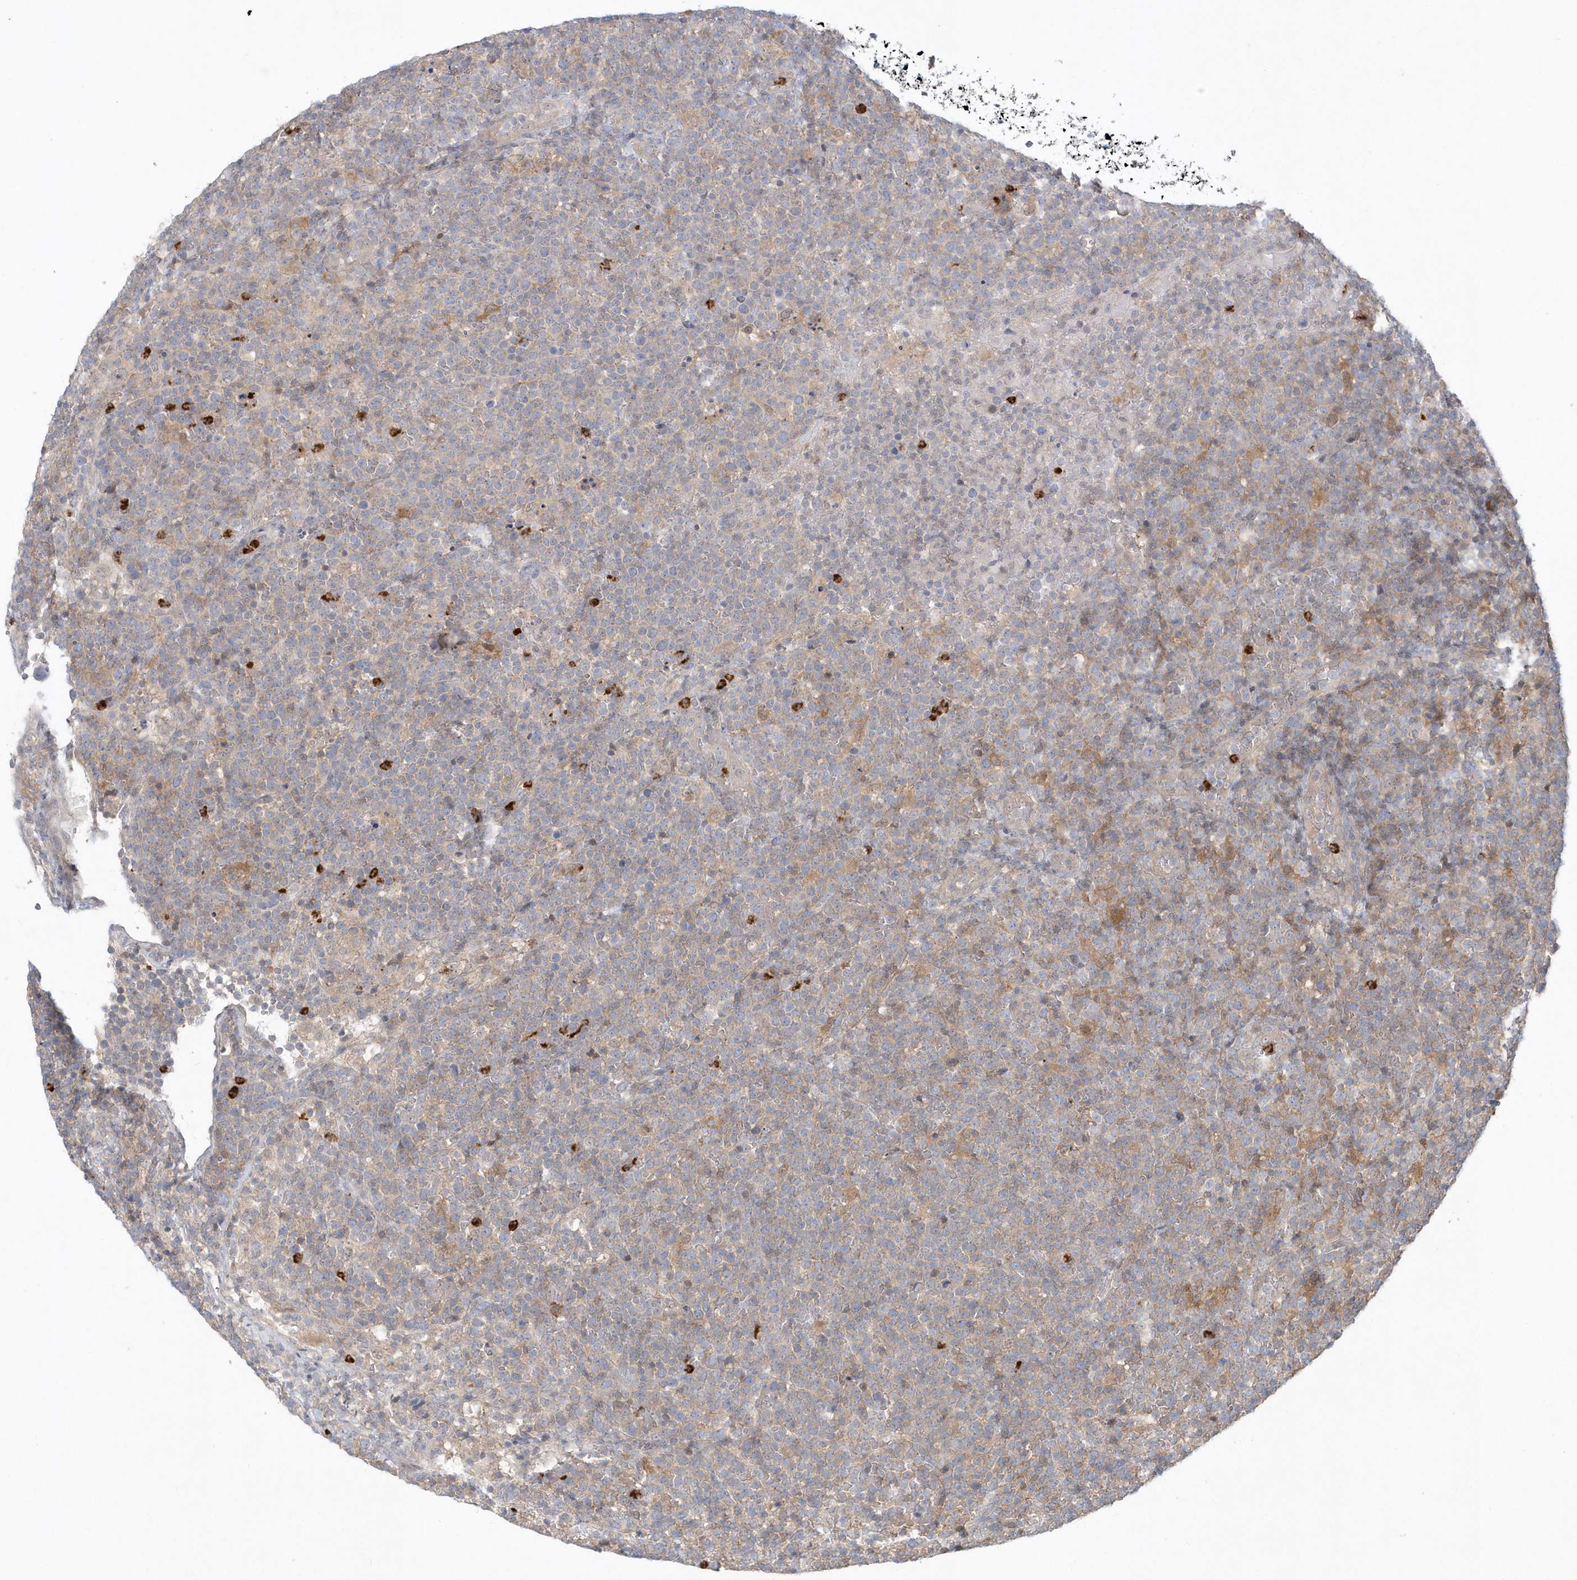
{"staining": {"intensity": "negative", "quantity": "none", "location": "none"}, "tissue": "lymphoma", "cell_type": "Tumor cells", "image_type": "cancer", "snomed": [{"axis": "morphology", "description": "Malignant lymphoma, non-Hodgkin's type, High grade"}, {"axis": "topography", "description": "Lymph node"}], "caption": "DAB (3,3'-diaminobenzidine) immunohistochemical staining of human lymphoma reveals no significant expression in tumor cells. The staining is performed using DAB brown chromogen with nuclei counter-stained in using hematoxylin.", "gene": "RNF7", "patient": {"sex": "male", "age": 61}}